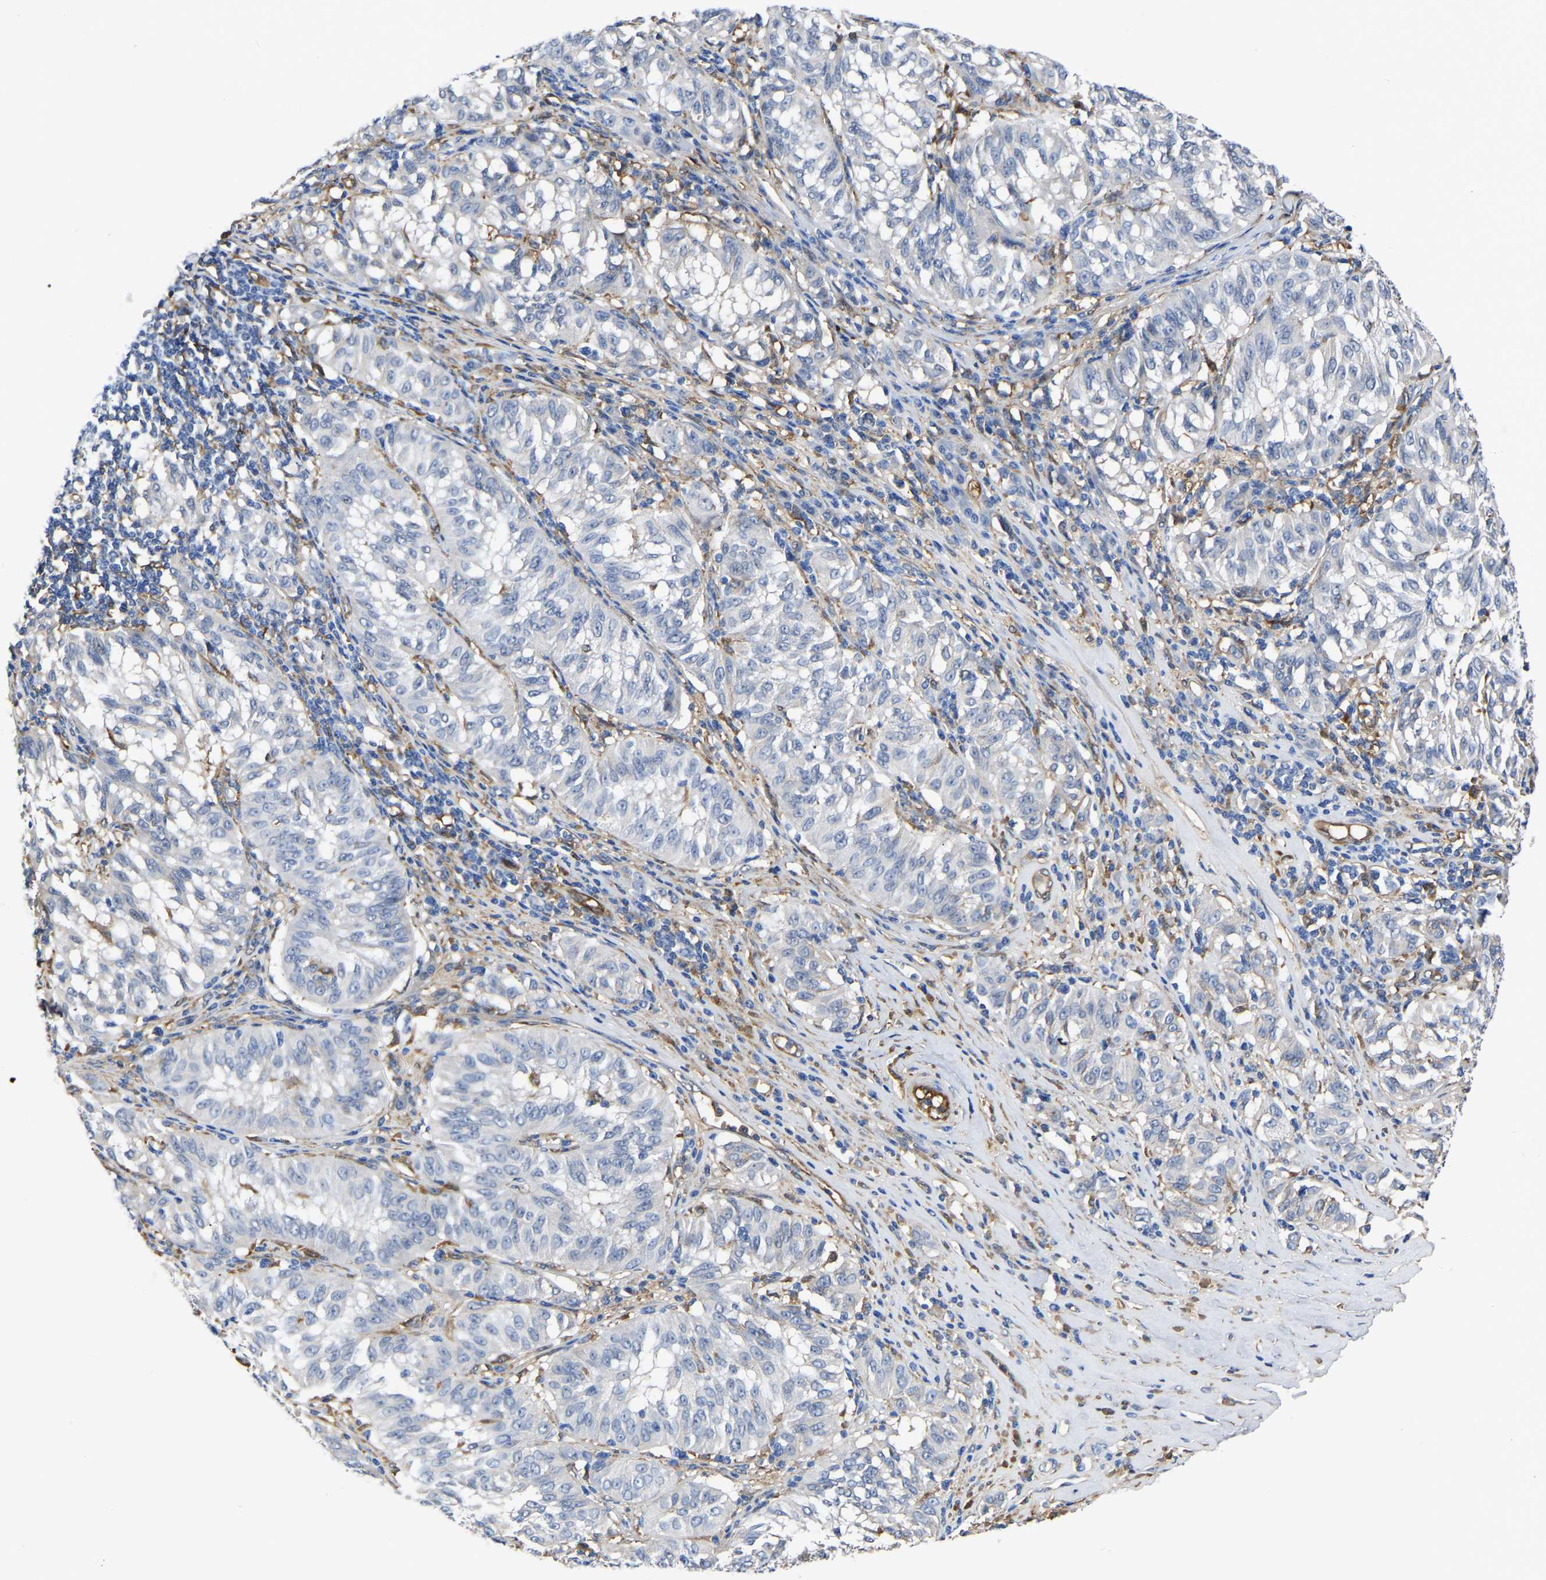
{"staining": {"intensity": "negative", "quantity": "none", "location": "none"}, "tissue": "melanoma", "cell_type": "Tumor cells", "image_type": "cancer", "snomed": [{"axis": "morphology", "description": "Malignant melanoma, NOS"}, {"axis": "topography", "description": "Skin"}], "caption": "Immunohistochemical staining of human malignant melanoma demonstrates no significant positivity in tumor cells.", "gene": "ATG2B", "patient": {"sex": "female", "age": 72}}